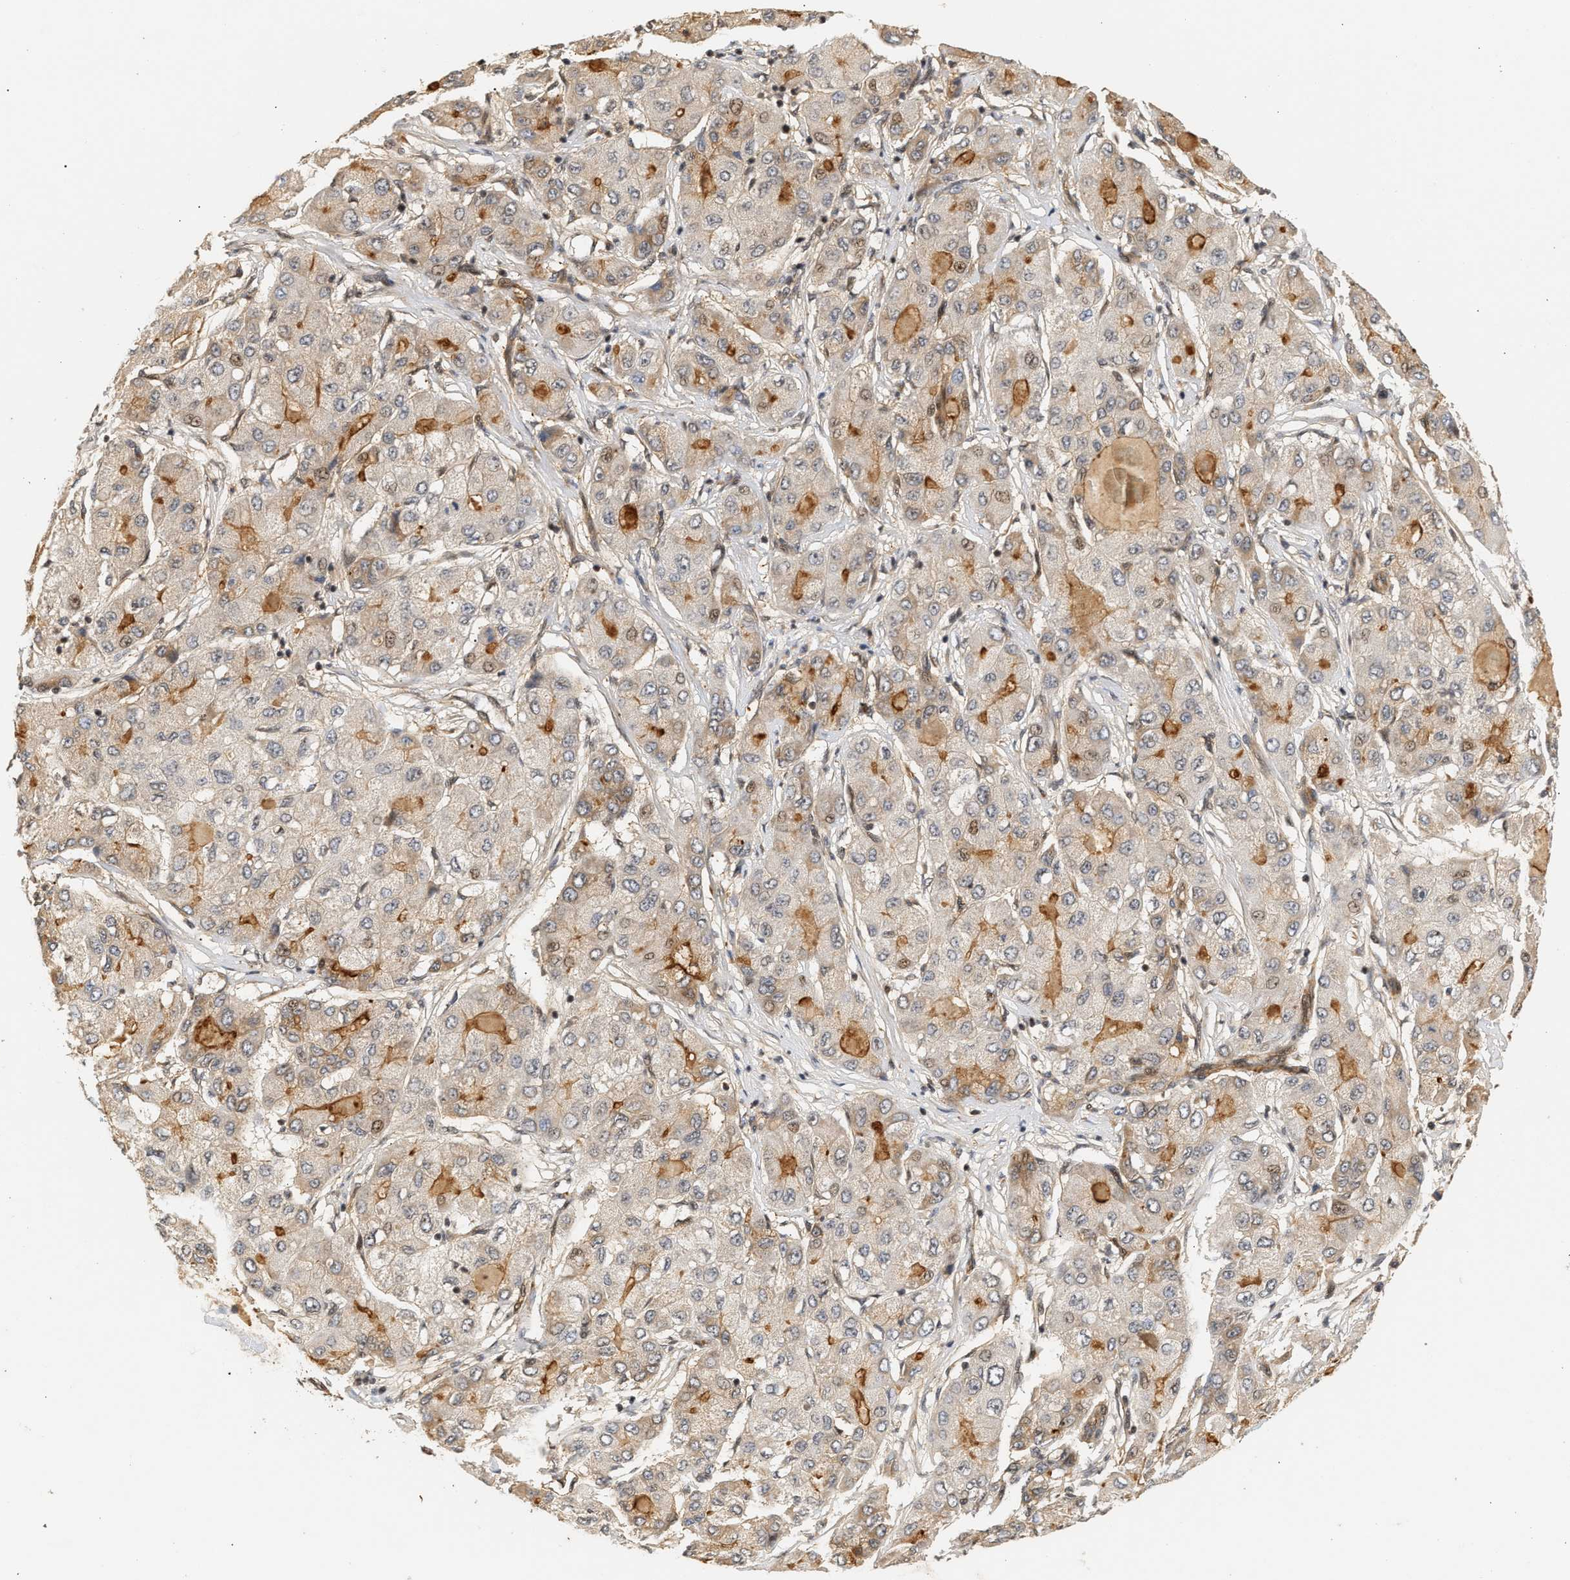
{"staining": {"intensity": "moderate", "quantity": "25%-75%", "location": "cytoplasmic/membranous"}, "tissue": "liver cancer", "cell_type": "Tumor cells", "image_type": "cancer", "snomed": [{"axis": "morphology", "description": "Carcinoma, Hepatocellular, NOS"}, {"axis": "topography", "description": "Liver"}], "caption": "Liver cancer (hepatocellular carcinoma) stained with DAB (3,3'-diaminobenzidine) immunohistochemistry displays medium levels of moderate cytoplasmic/membranous expression in about 25%-75% of tumor cells. (DAB = brown stain, brightfield microscopy at high magnification).", "gene": "PLXND1", "patient": {"sex": "male", "age": 80}}